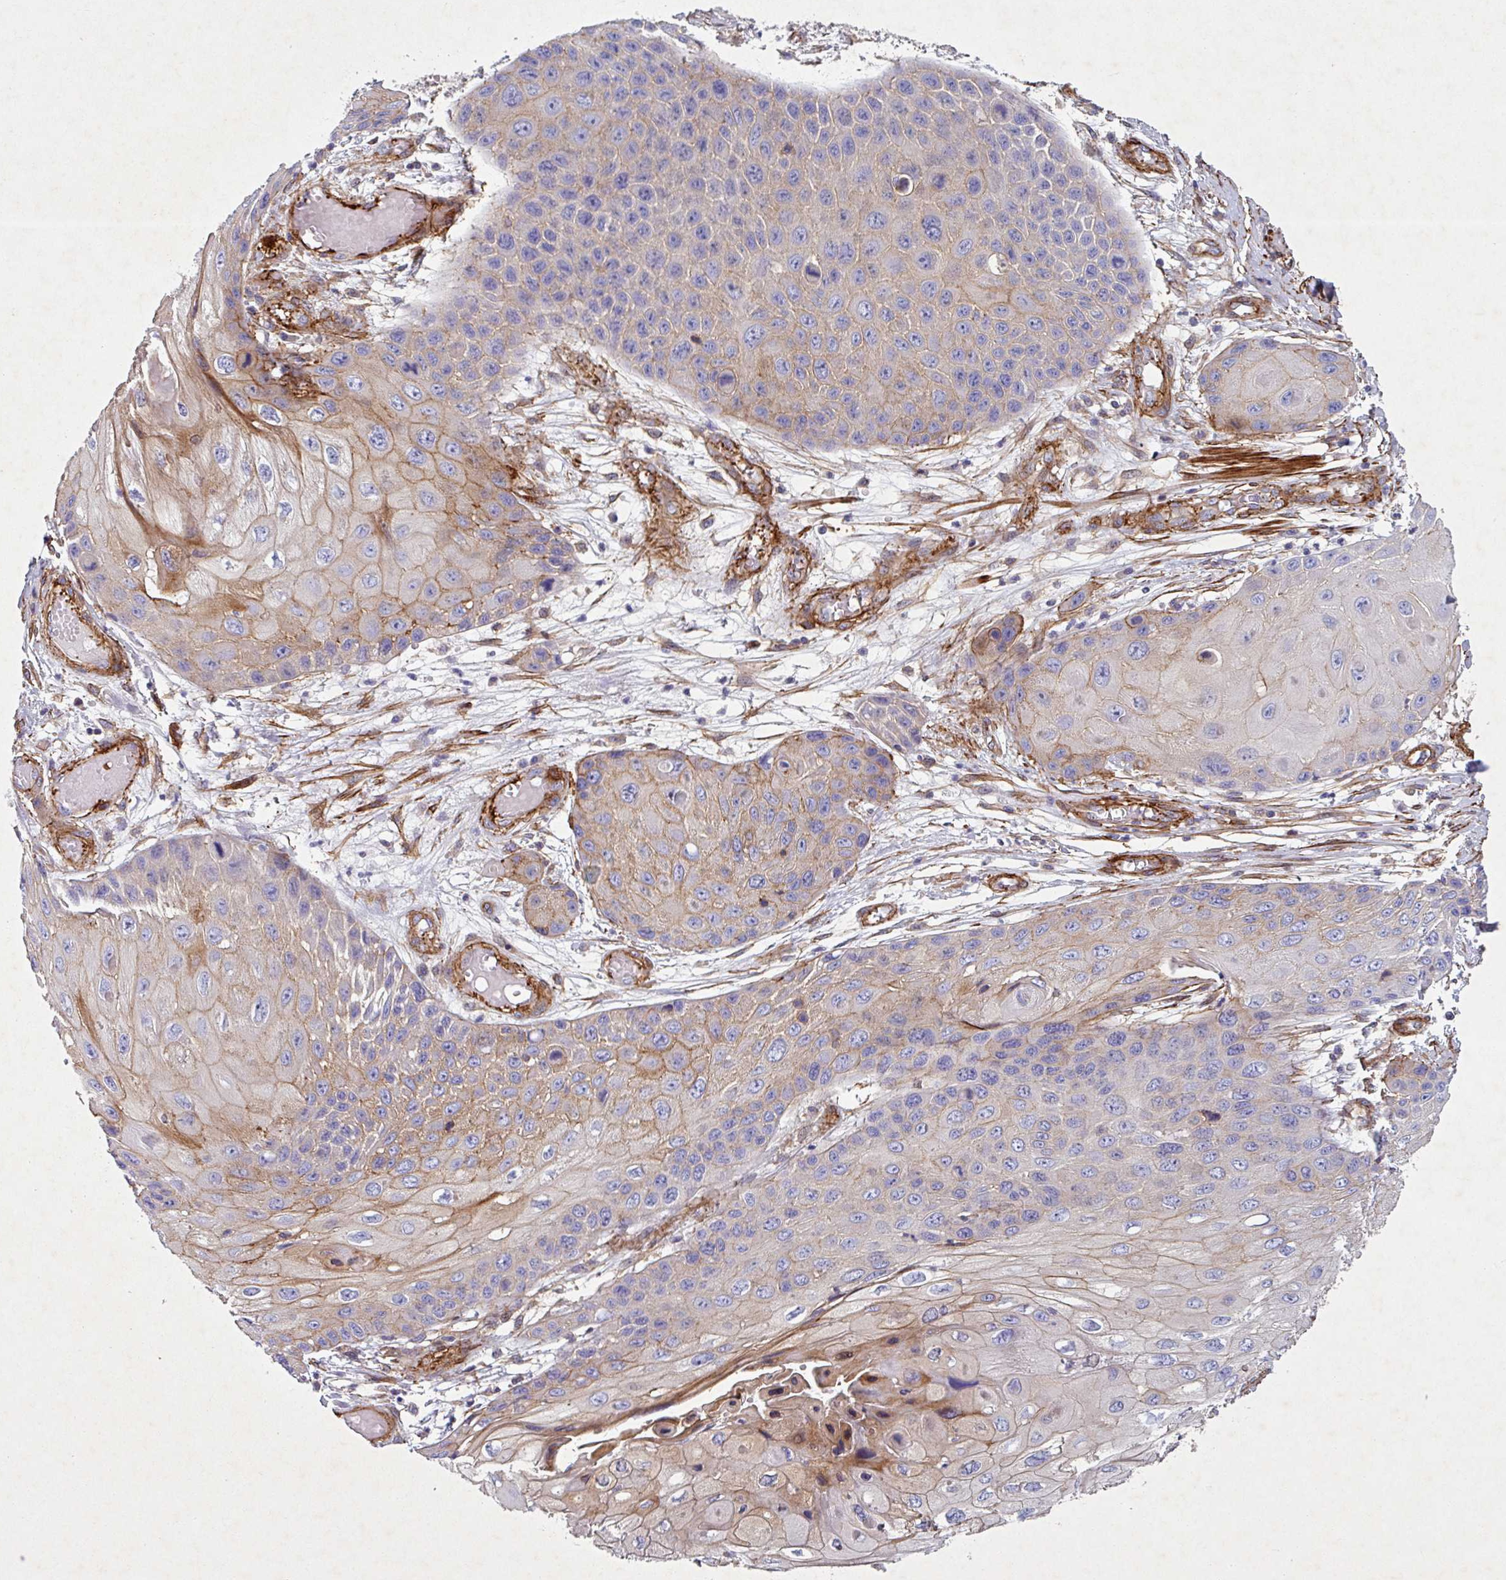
{"staining": {"intensity": "weak", "quantity": "25%-75%", "location": "cytoplasmic/membranous"}, "tissue": "skin cancer", "cell_type": "Tumor cells", "image_type": "cancer", "snomed": [{"axis": "morphology", "description": "Squamous cell carcinoma, NOS"}, {"axis": "topography", "description": "Skin"}, {"axis": "topography", "description": "Vulva"}], "caption": "IHC (DAB) staining of human skin cancer (squamous cell carcinoma) shows weak cytoplasmic/membranous protein positivity in approximately 25%-75% of tumor cells.", "gene": "ATP2C2", "patient": {"sex": "female", "age": 44}}